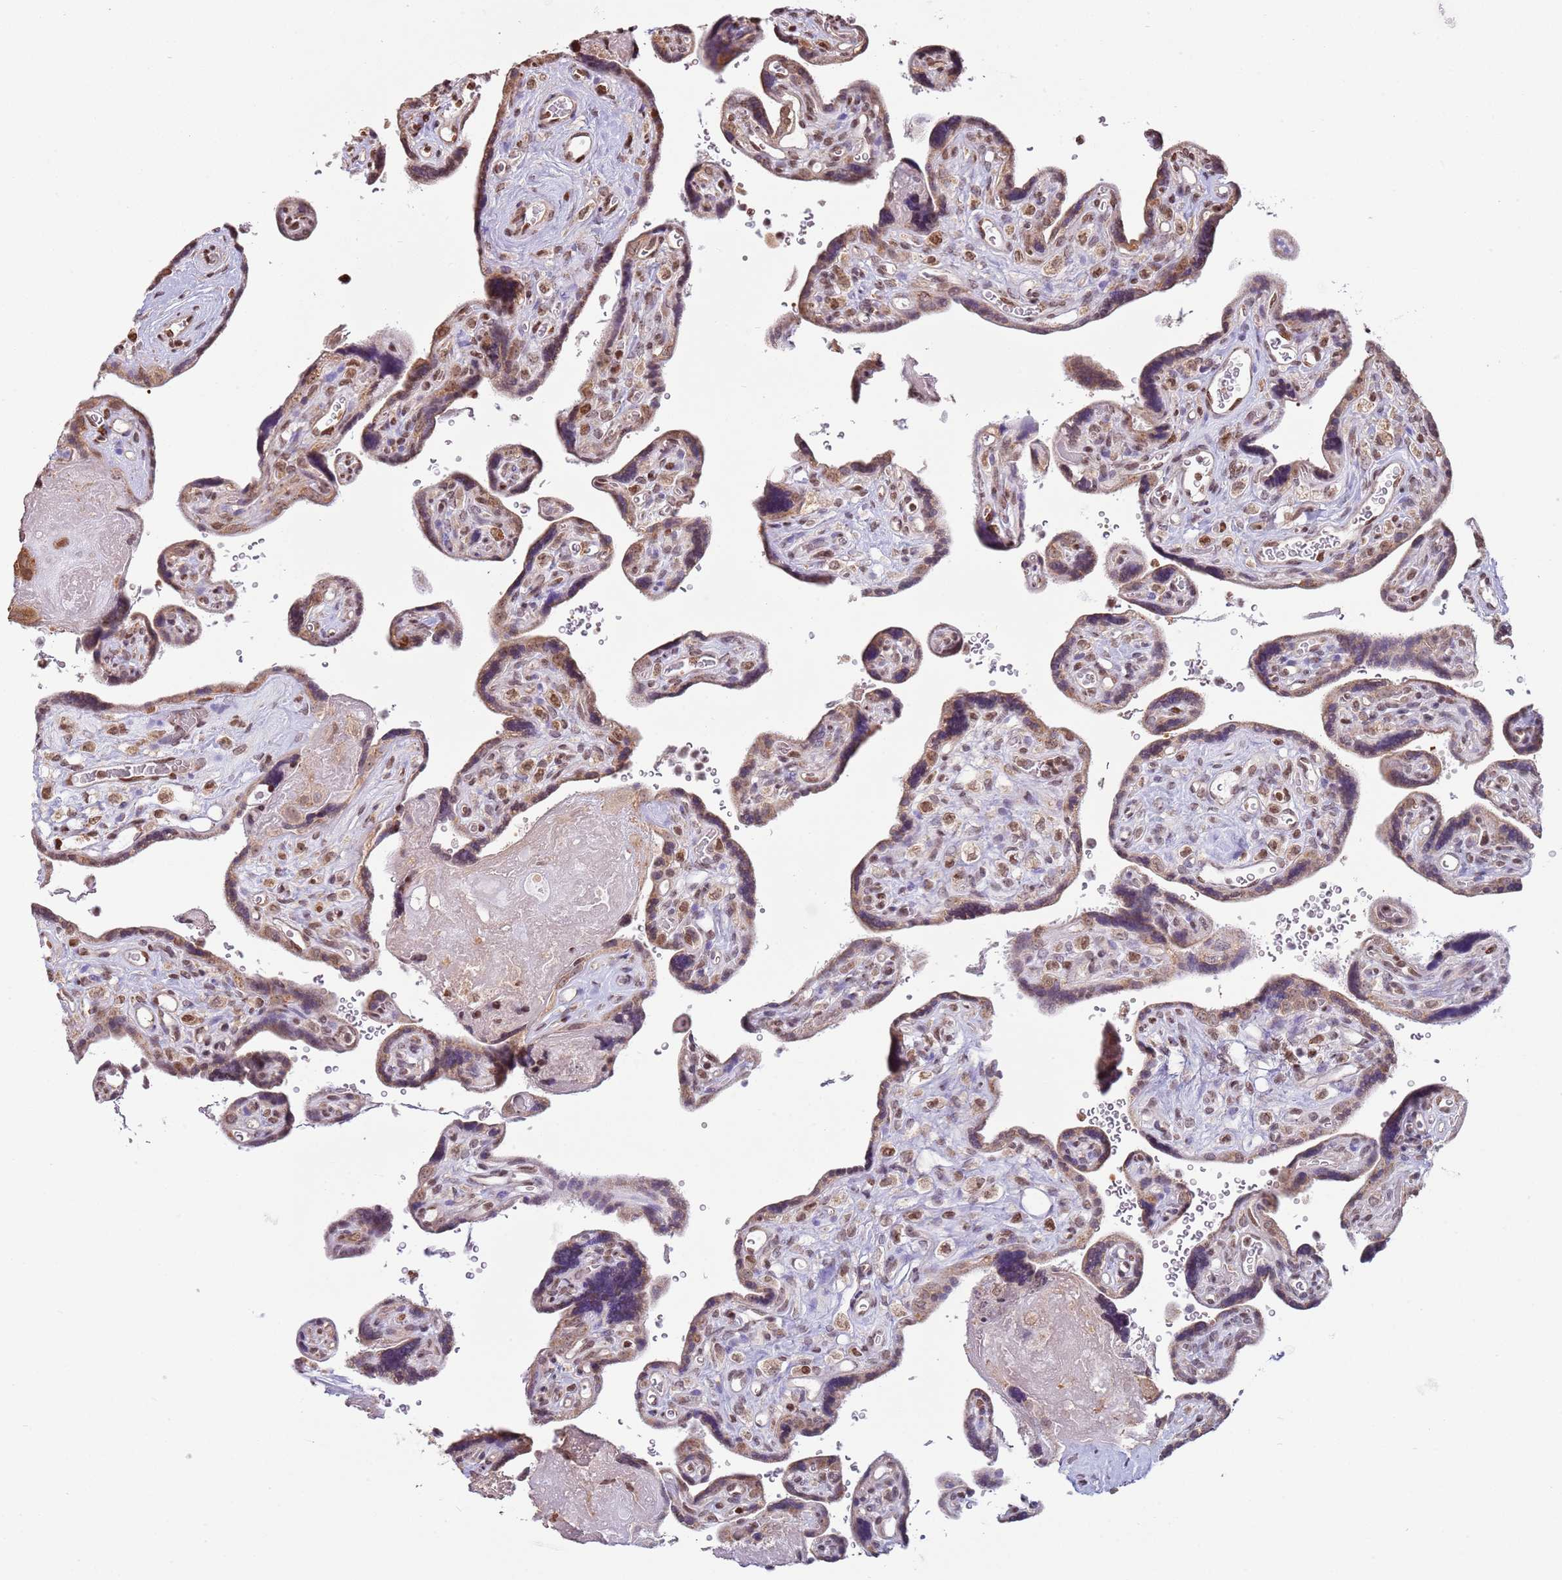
{"staining": {"intensity": "moderate", "quantity": ">75%", "location": "cytoplasmic/membranous,nuclear"}, "tissue": "placenta", "cell_type": "Decidual cells", "image_type": "normal", "snomed": [{"axis": "morphology", "description": "Normal tissue, NOS"}, {"axis": "topography", "description": "Placenta"}], "caption": "Brown immunohistochemical staining in unremarkable human placenta displays moderate cytoplasmic/membranous,nuclear staining in approximately >75% of decidual cells. (DAB (3,3'-diaminobenzidine) IHC, brown staining for protein, blue staining for nuclei).", "gene": "SCAF1", "patient": {"sex": "female", "age": 39}}